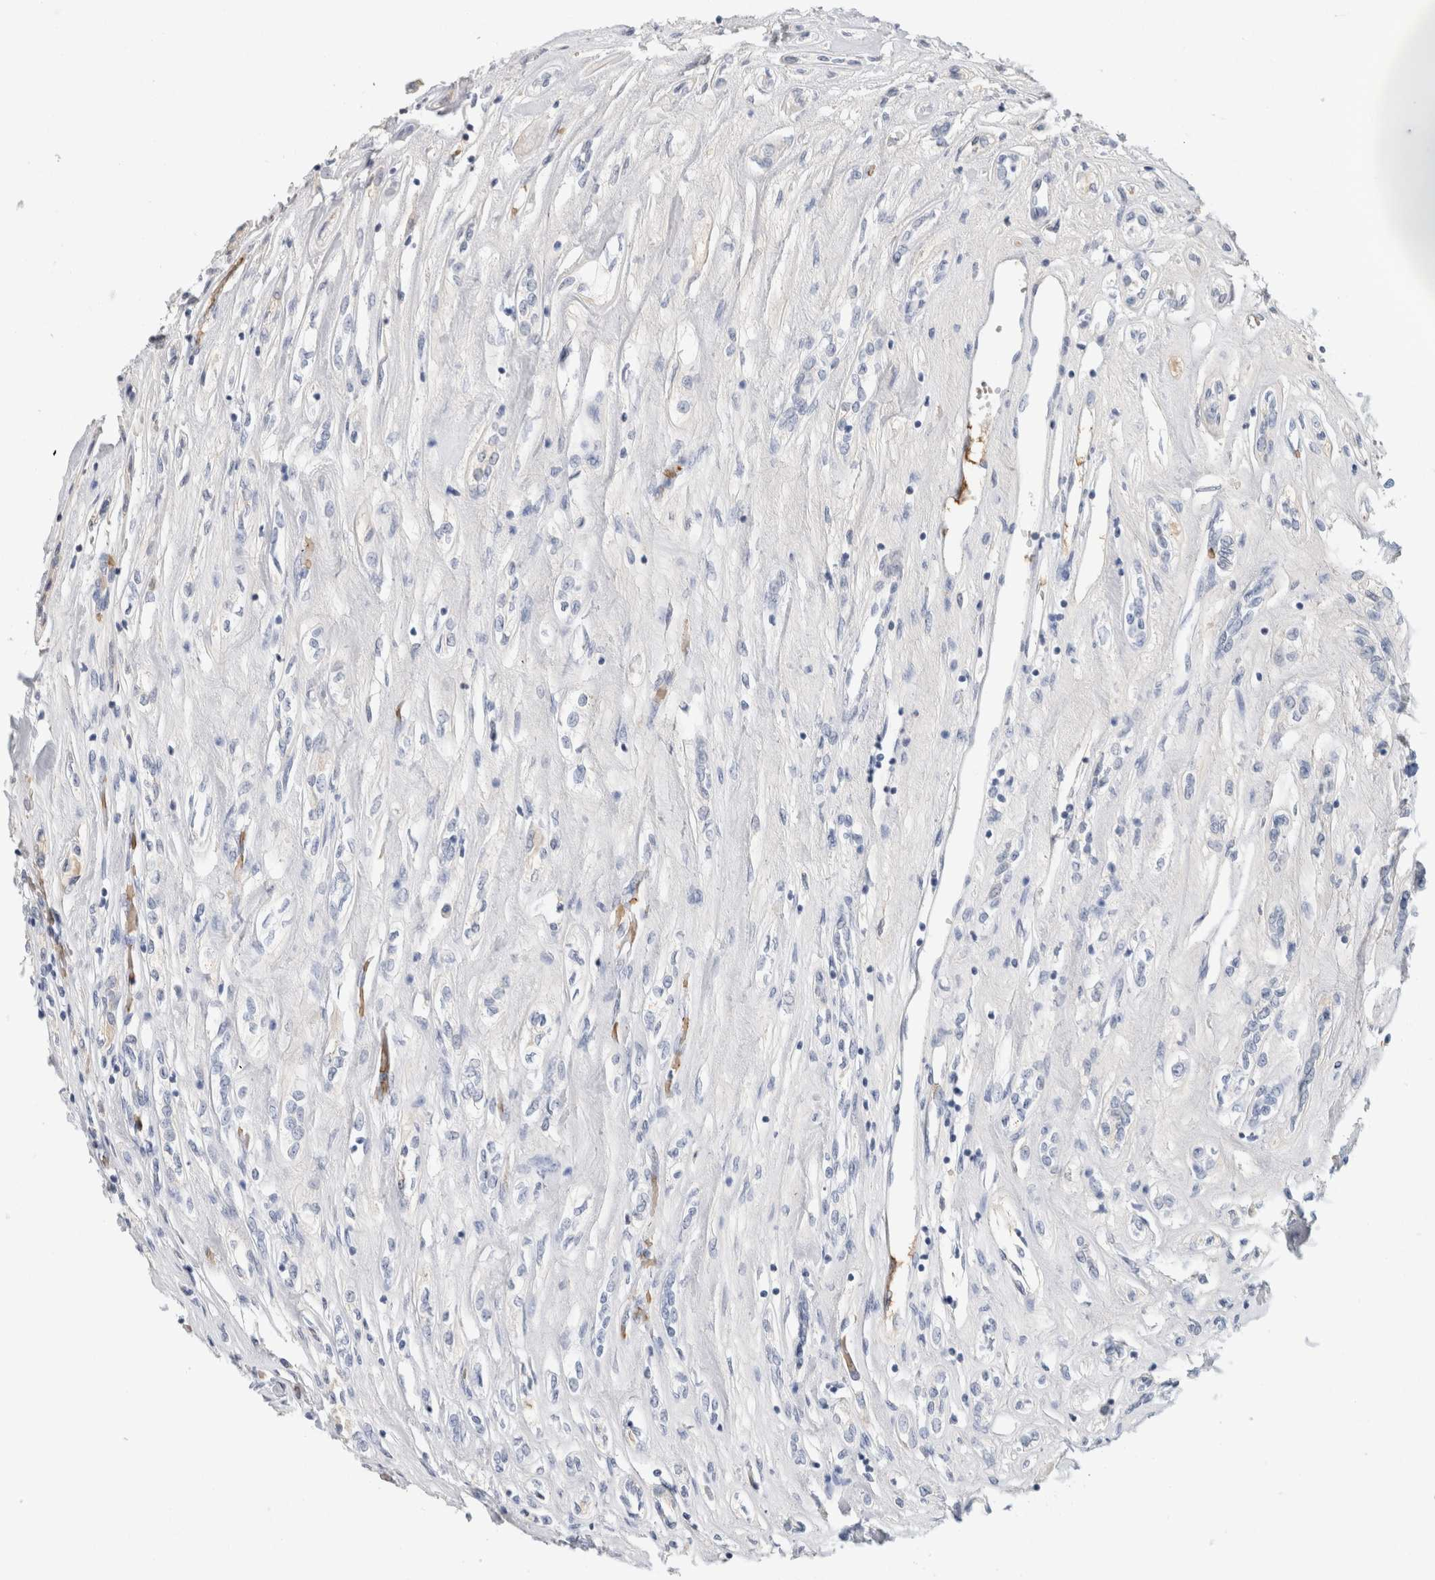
{"staining": {"intensity": "negative", "quantity": "none", "location": "none"}, "tissue": "renal cancer", "cell_type": "Tumor cells", "image_type": "cancer", "snomed": [{"axis": "morphology", "description": "Adenocarcinoma, NOS"}, {"axis": "topography", "description": "Kidney"}], "caption": "Renal adenocarcinoma stained for a protein using IHC exhibits no staining tumor cells.", "gene": "CA1", "patient": {"sex": "female", "age": 70}}